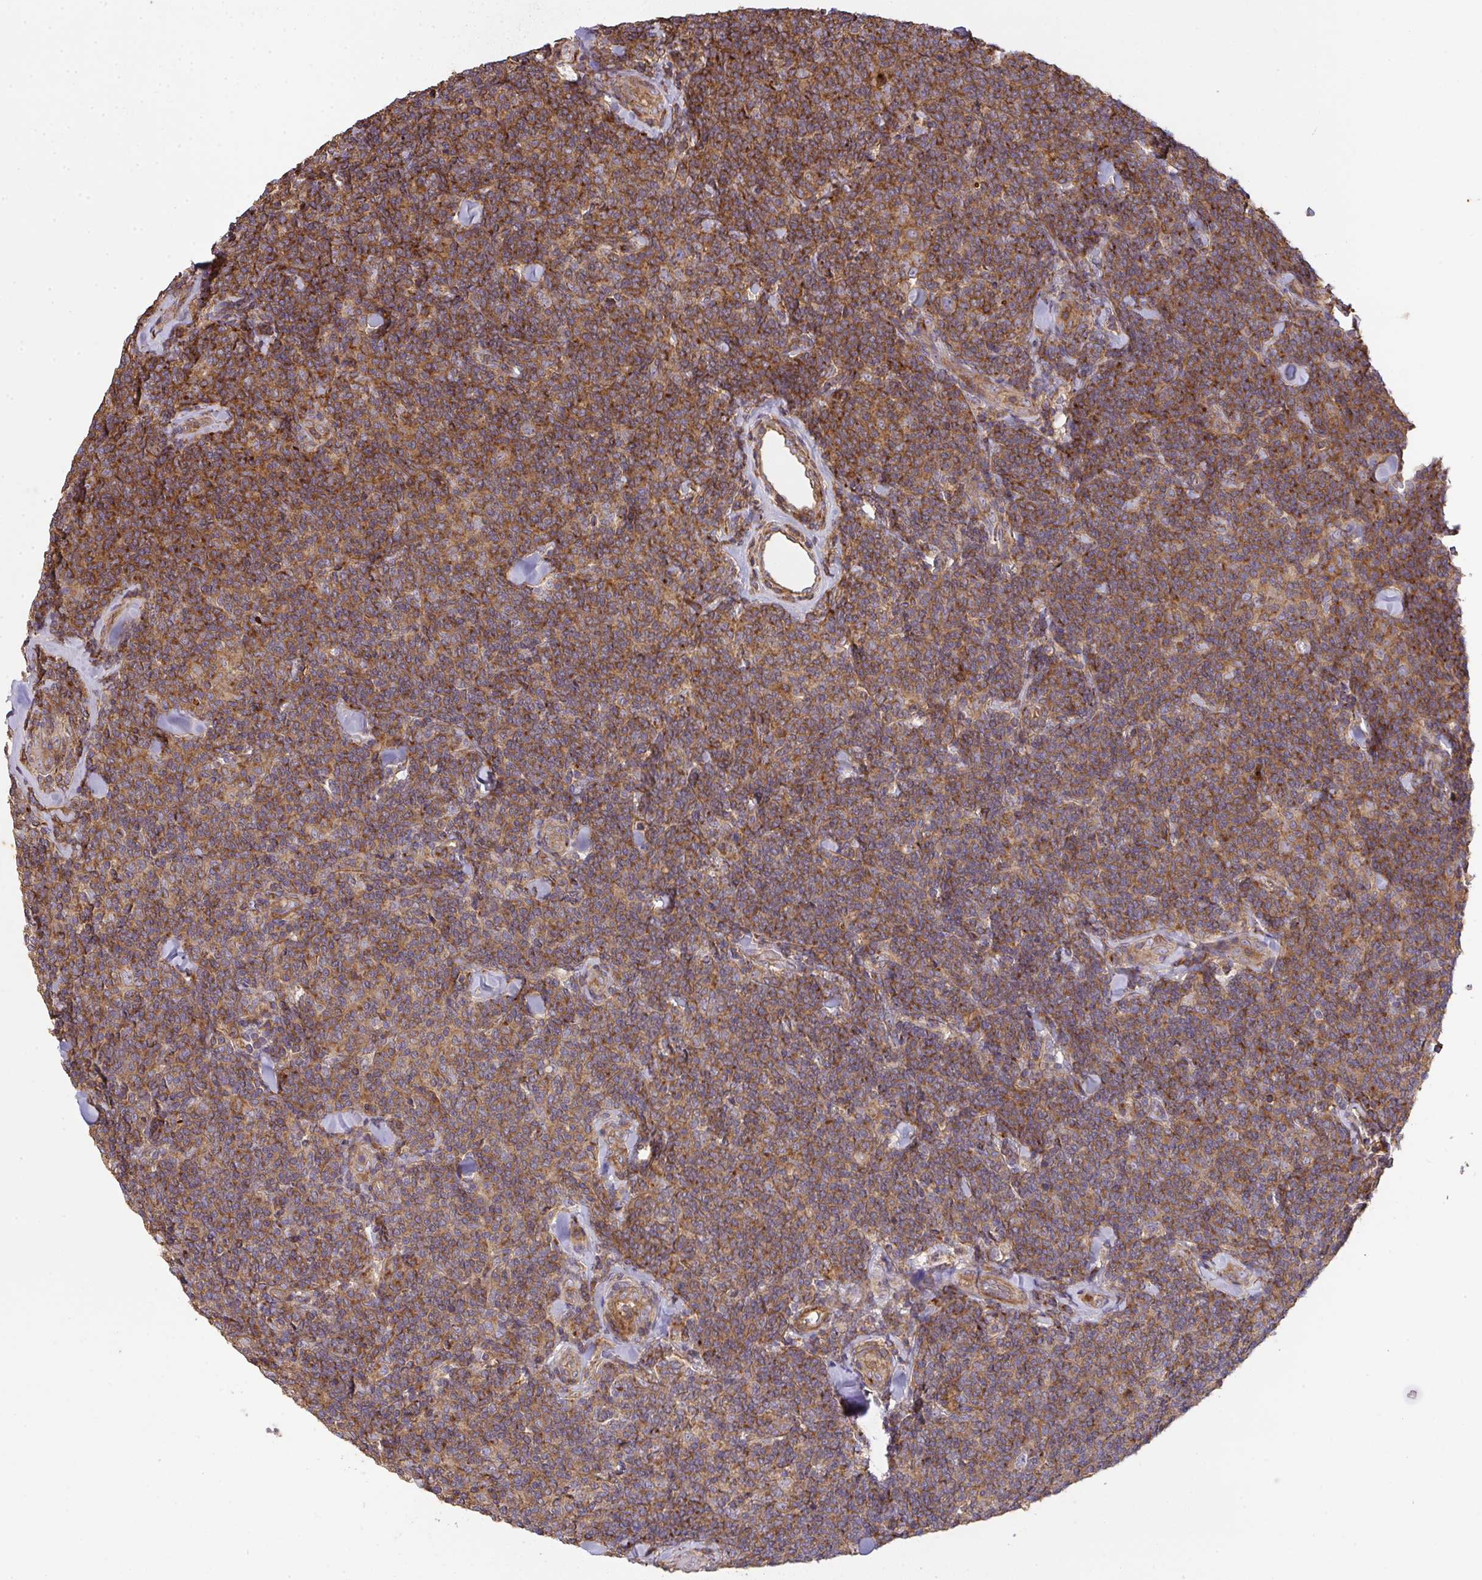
{"staining": {"intensity": "moderate", "quantity": ">75%", "location": "cytoplasmic/membranous"}, "tissue": "lymphoma", "cell_type": "Tumor cells", "image_type": "cancer", "snomed": [{"axis": "morphology", "description": "Malignant lymphoma, non-Hodgkin's type, Low grade"}, {"axis": "topography", "description": "Lymph node"}], "caption": "An IHC micrograph of tumor tissue is shown. Protein staining in brown labels moderate cytoplasmic/membranous positivity in lymphoma within tumor cells.", "gene": "TNMD", "patient": {"sex": "female", "age": 56}}